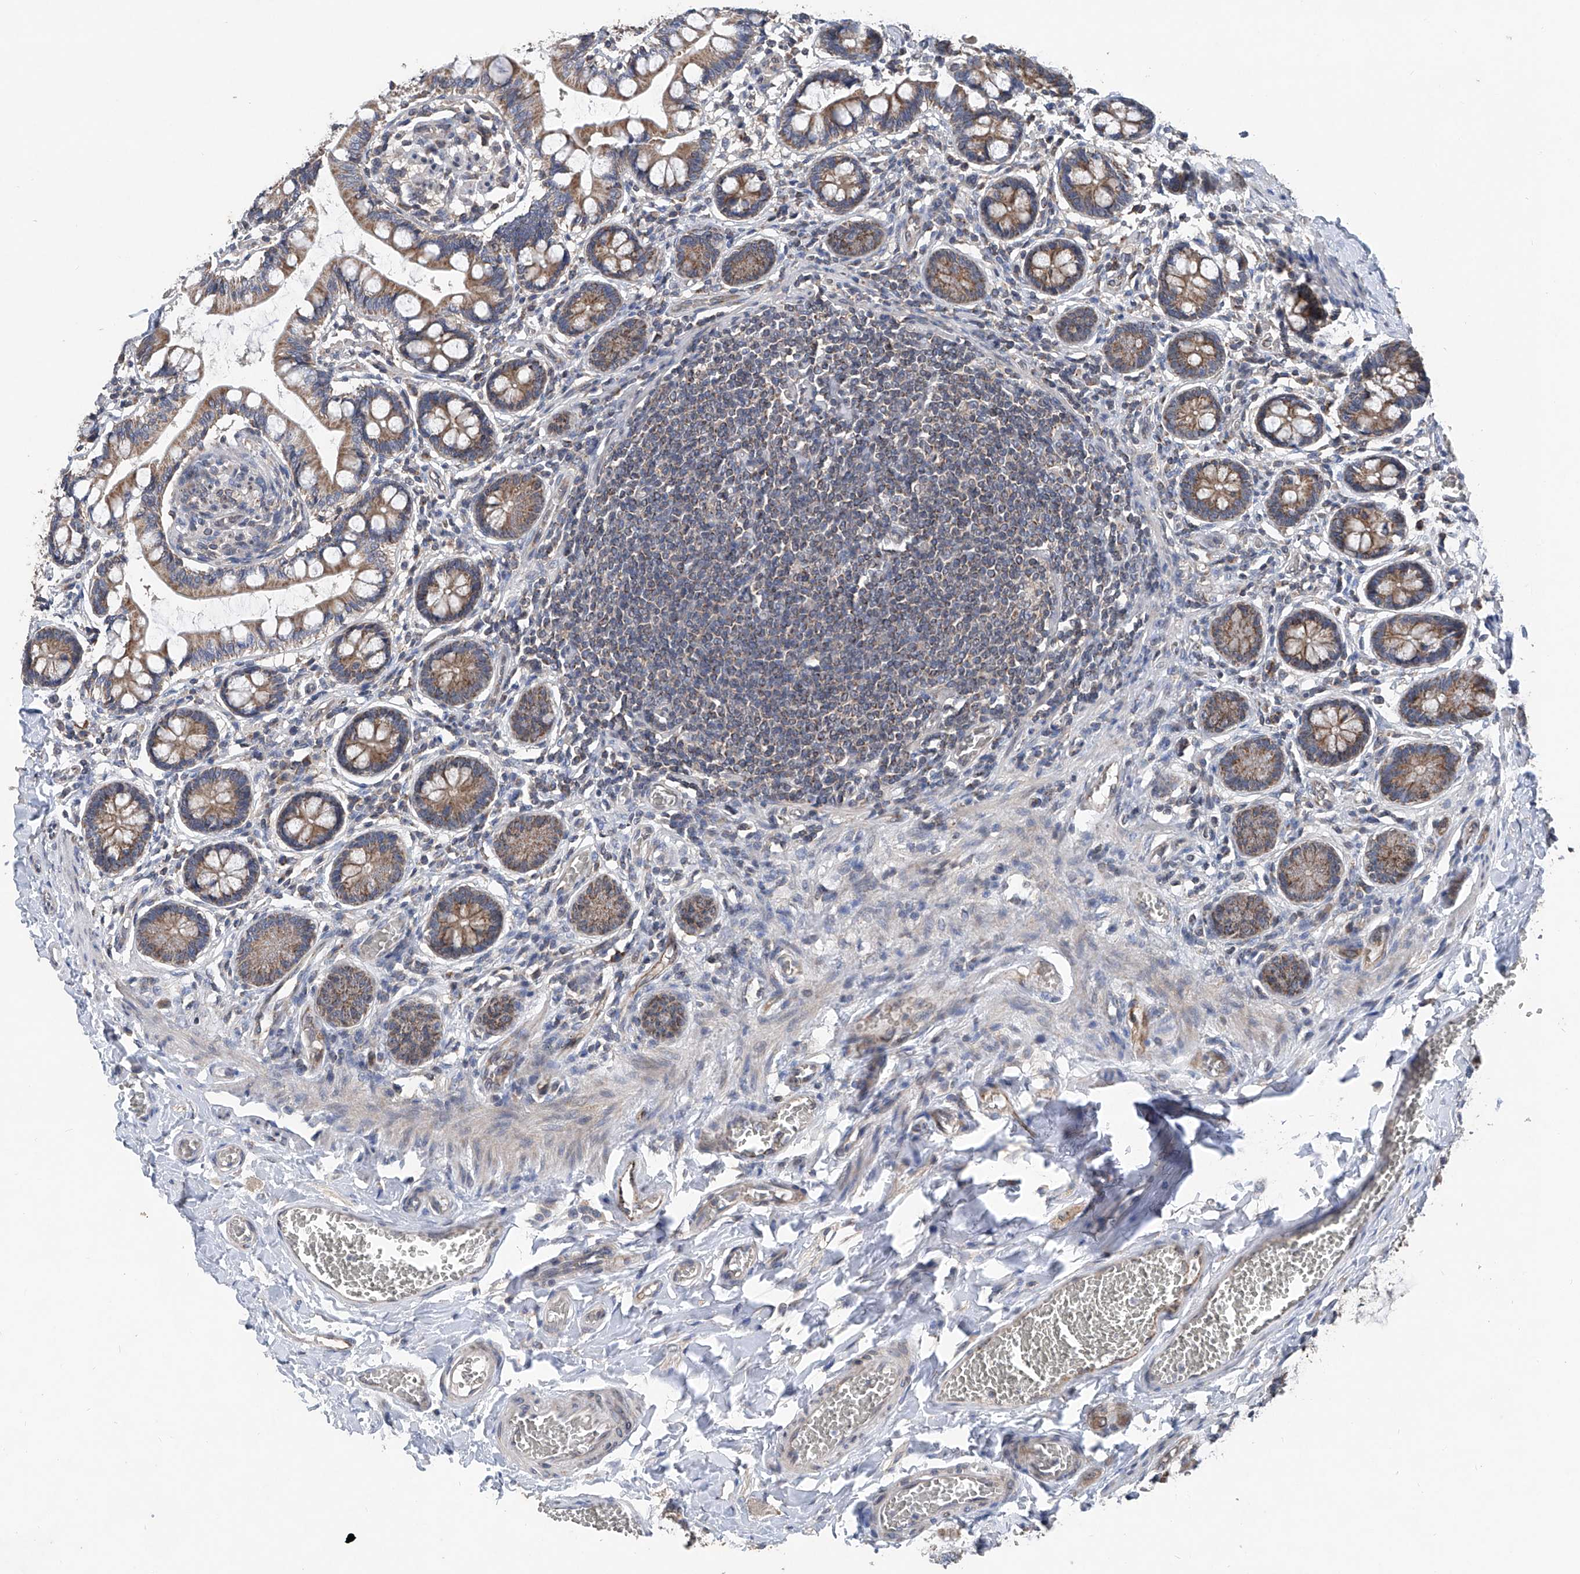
{"staining": {"intensity": "moderate", "quantity": ">75%", "location": "cytoplasmic/membranous"}, "tissue": "small intestine", "cell_type": "Glandular cells", "image_type": "normal", "snomed": [{"axis": "morphology", "description": "Normal tissue, NOS"}, {"axis": "topography", "description": "Small intestine"}], "caption": "Moderate cytoplasmic/membranous expression is appreciated in about >75% of glandular cells in benign small intestine. (DAB IHC with brightfield microscopy, high magnification).", "gene": "BCKDHB", "patient": {"sex": "male", "age": 52}}